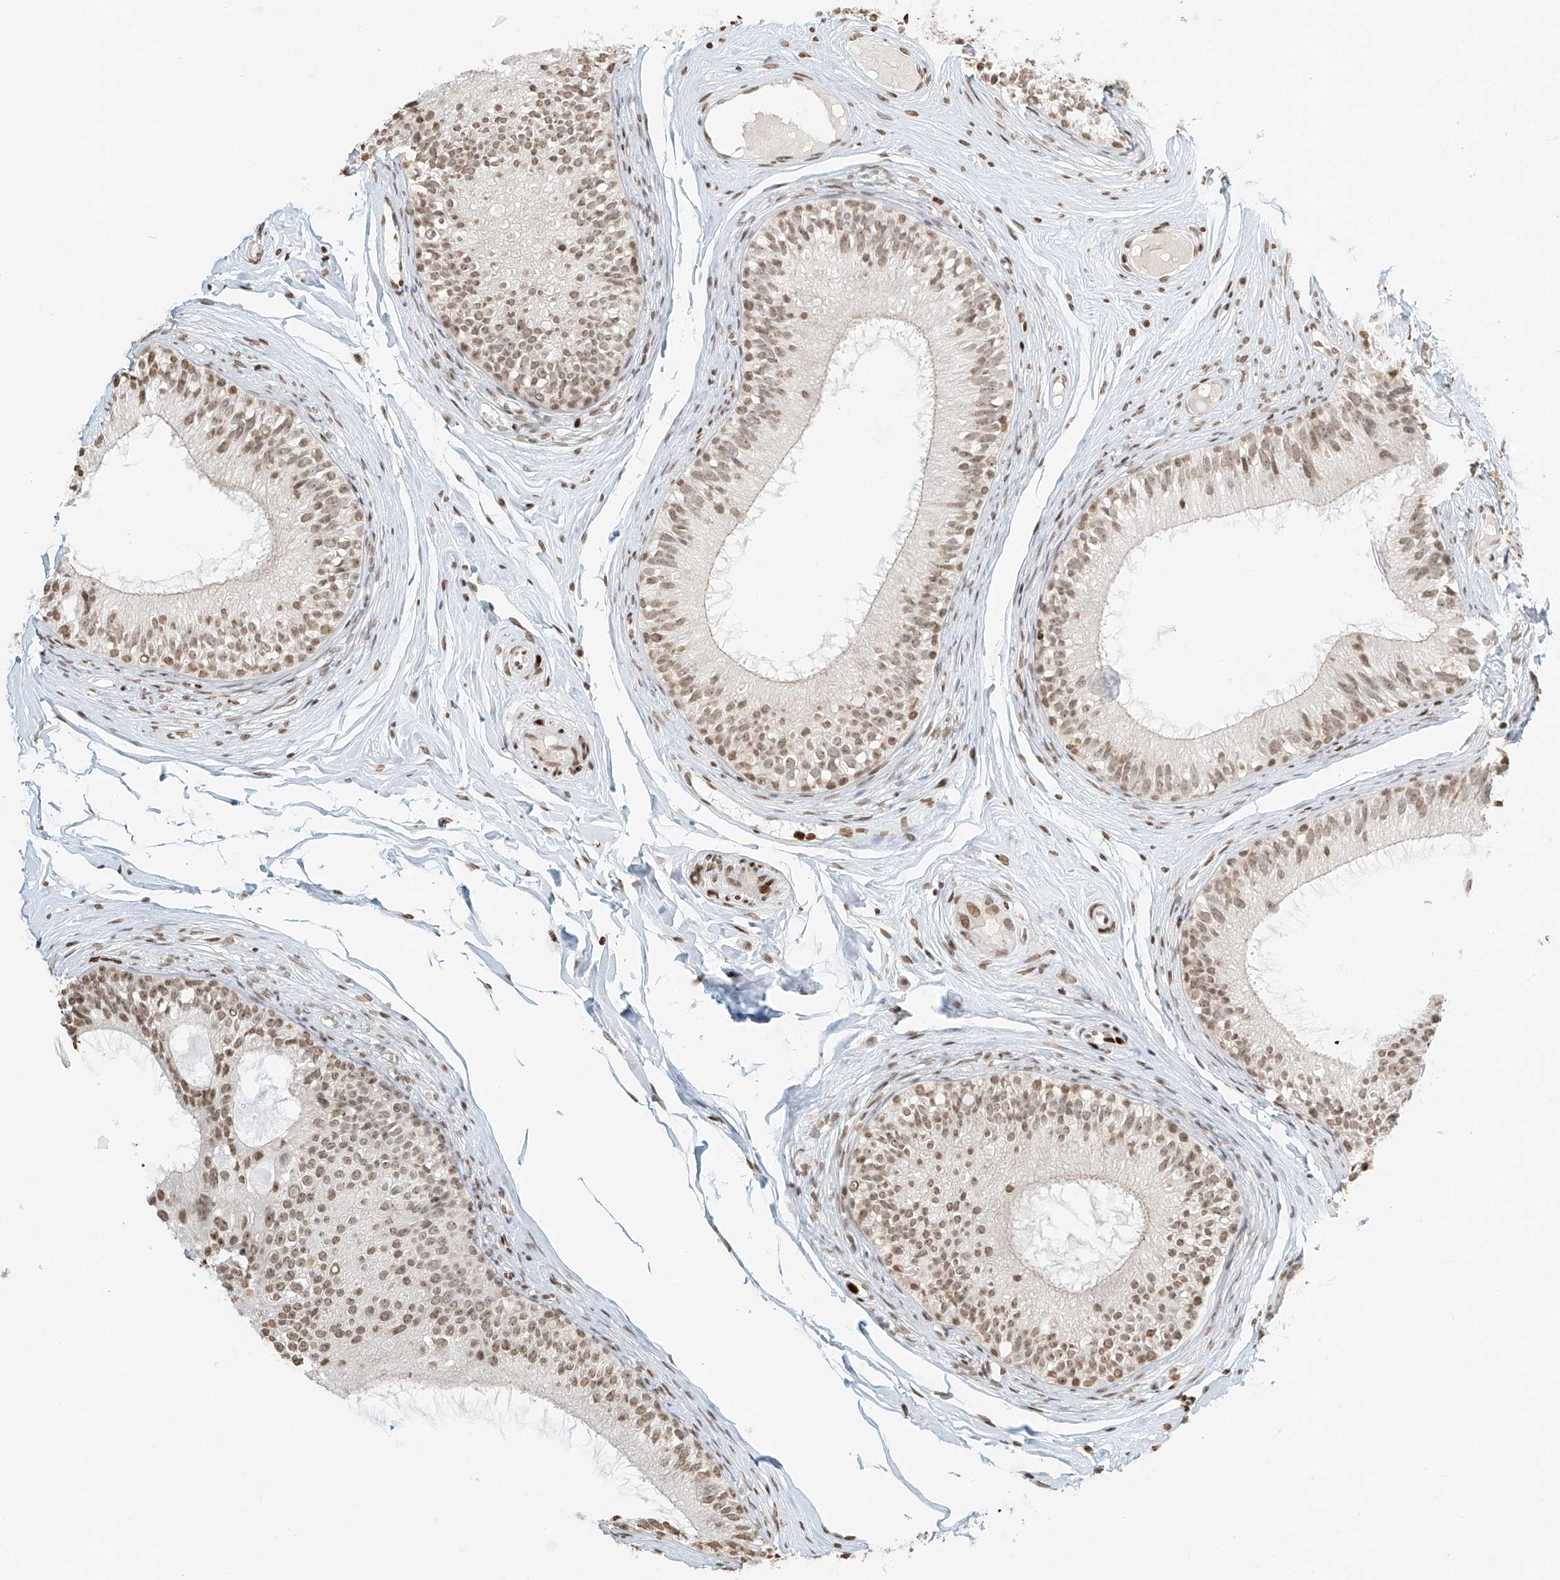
{"staining": {"intensity": "moderate", "quantity": ">75%", "location": "nuclear"}, "tissue": "epididymis", "cell_type": "Glandular cells", "image_type": "normal", "snomed": [{"axis": "morphology", "description": "Normal tissue, NOS"}, {"axis": "morphology", "description": "Seminoma in situ"}, {"axis": "topography", "description": "Testis"}, {"axis": "topography", "description": "Epididymis"}], "caption": "A medium amount of moderate nuclear staining is identified in about >75% of glandular cells in benign epididymis.", "gene": "C17orf58", "patient": {"sex": "male", "age": 28}}